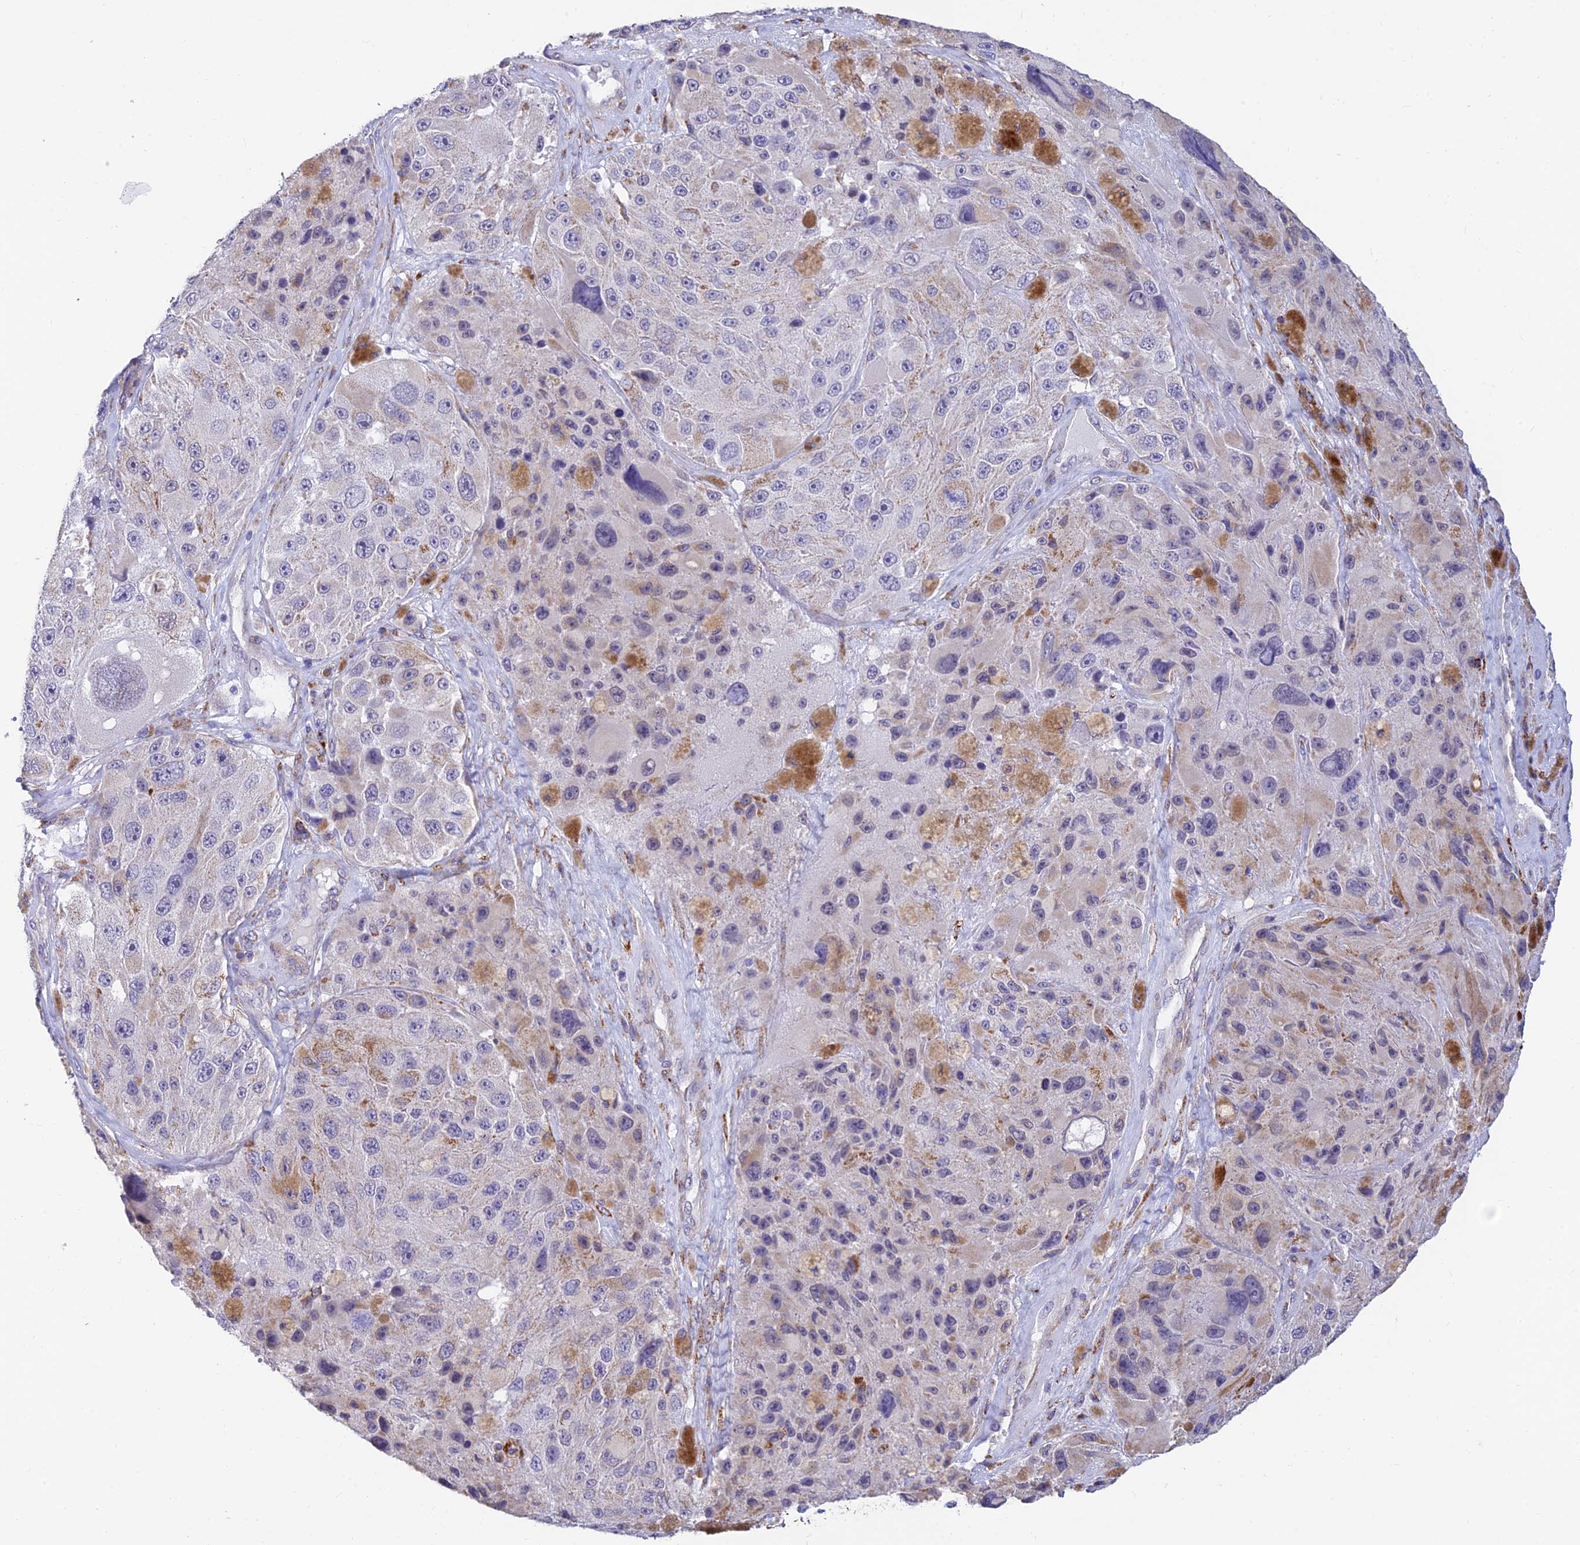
{"staining": {"intensity": "negative", "quantity": "none", "location": "none"}, "tissue": "melanoma", "cell_type": "Tumor cells", "image_type": "cancer", "snomed": [{"axis": "morphology", "description": "Malignant melanoma, Metastatic site"}, {"axis": "topography", "description": "Lymph node"}], "caption": "Immunohistochemistry (IHC) of human malignant melanoma (metastatic site) shows no expression in tumor cells.", "gene": "ALDH1L2", "patient": {"sex": "male", "age": 62}}